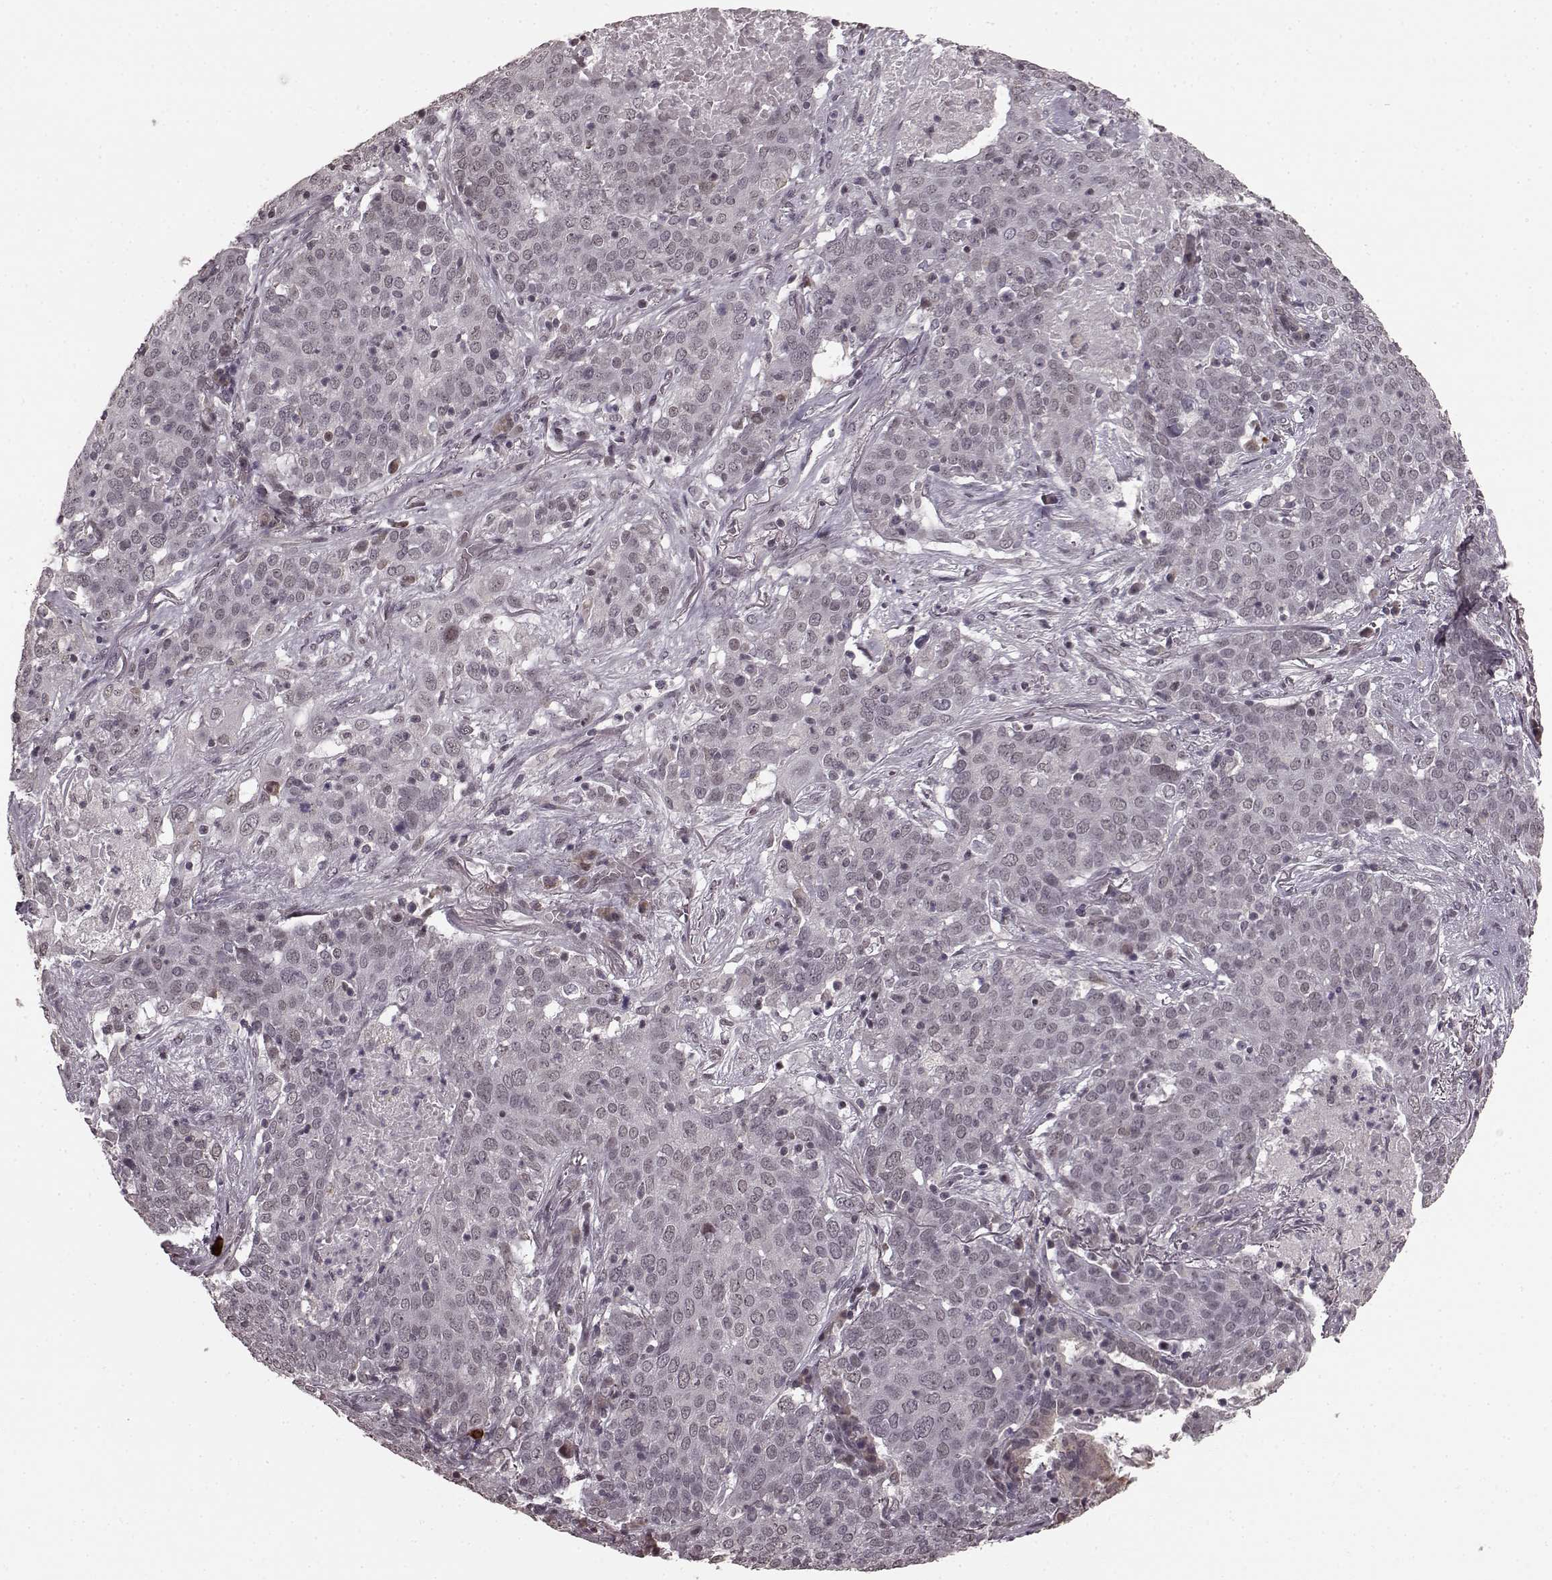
{"staining": {"intensity": "negative", "quantity": "none", "location": "none"}, "tissue": "lung cancer", "cell_type": "Tumor cells", "image_type": "cancer", "snomed": [{"axis": "morphology", "description": "Squamous cell carcinoma, NOS"}, {"axis": "topography", "description": "Lung"}], "caption": "Protein analysis of lung cancer reveals no significant positivity in tumor cells.", "gene": "PLCB4", "patient": {"sex": "male", "age": 82}}